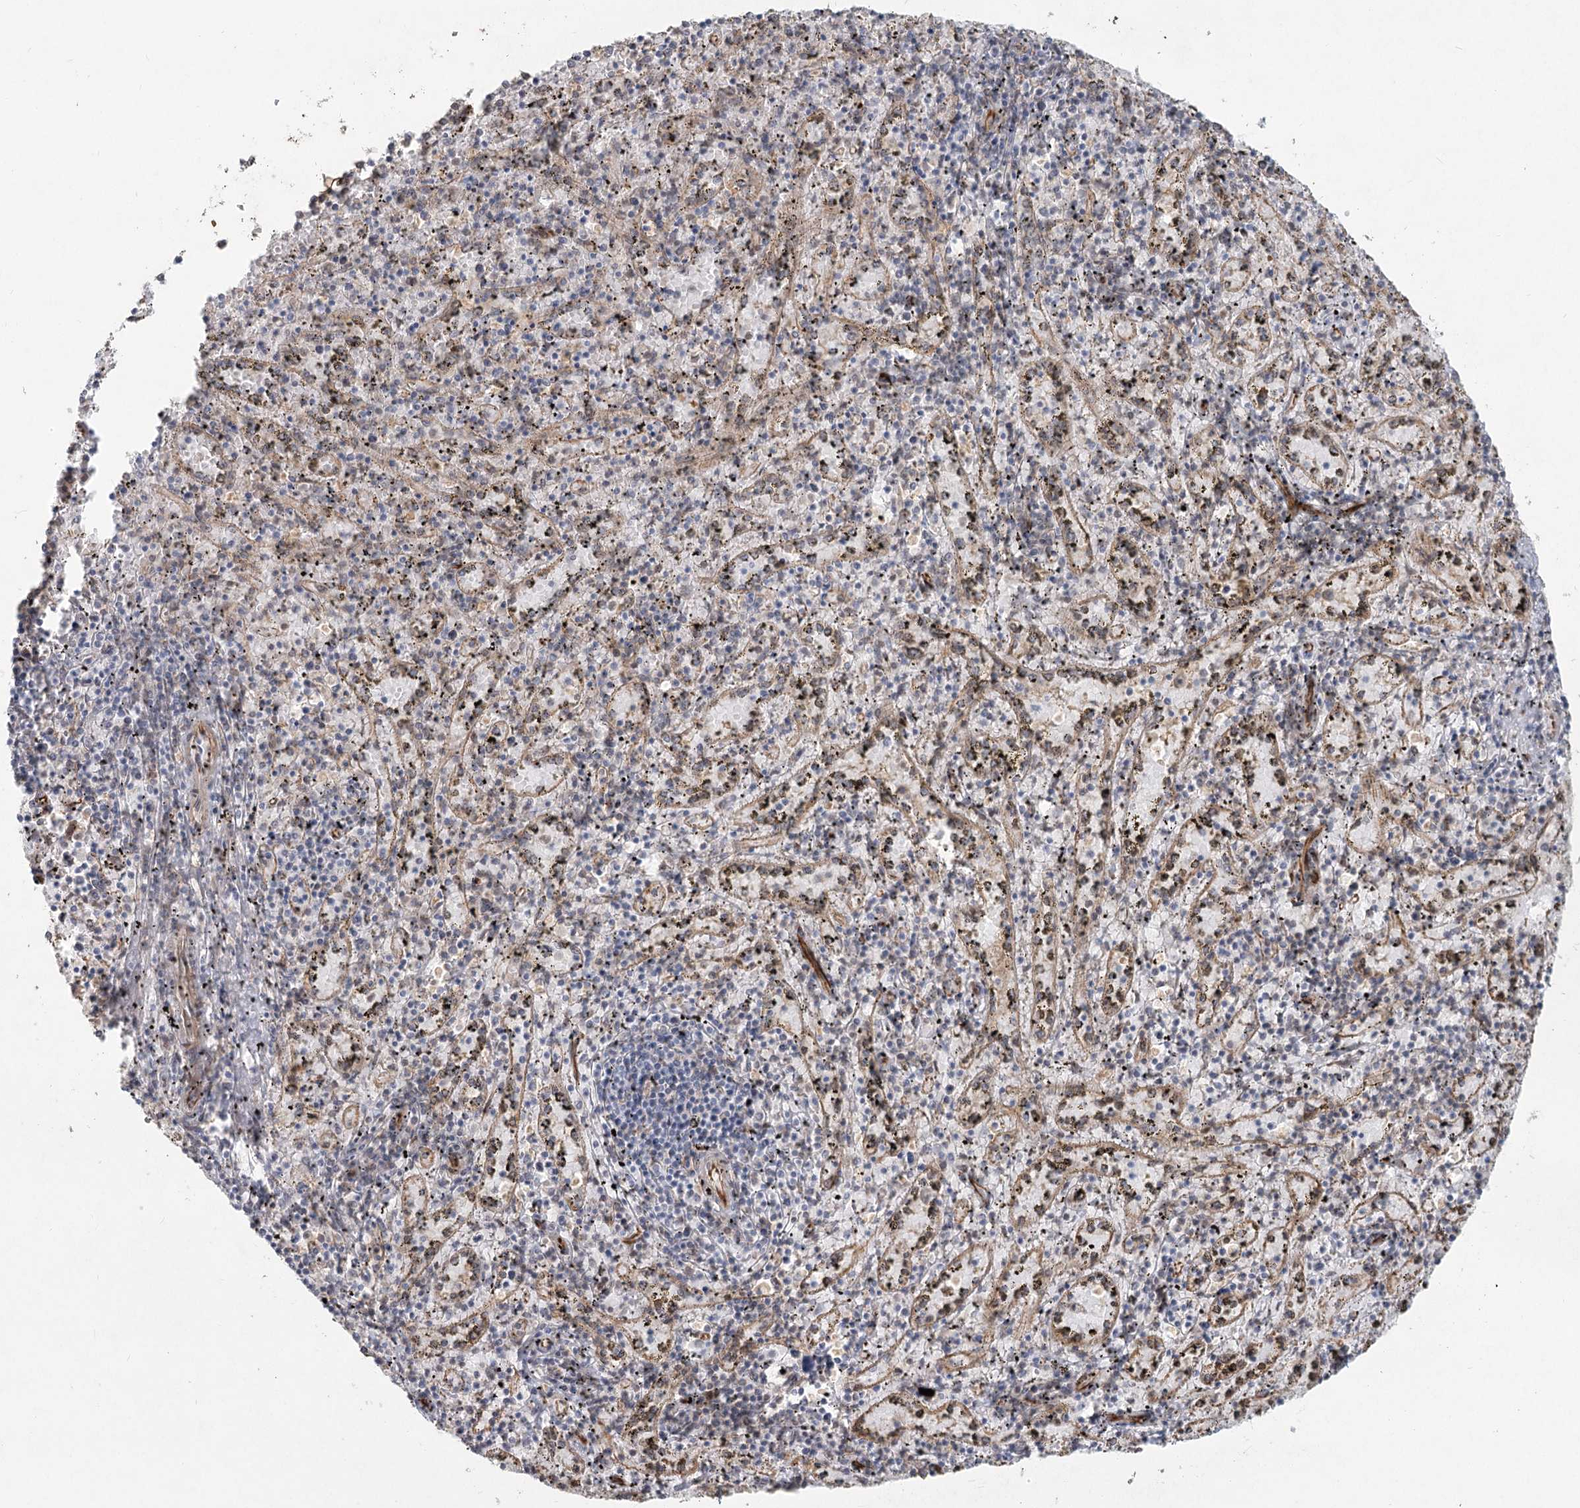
{"staining": {"intensity": "weak", "quantity": "<25%", "location": "cytoplasmic/membranous"}, "tissue": "spleen", "cell_type": "Cells in red pulp", "image_type": "normal", "snomed": [{"axis": "morphology", "description": "Normal tissue, NOS"}, {"axis": "topography", "description": "Spleen"}], "caption": "Photomicrograph shows no protein staining in cells in red pulp of unremarkable spleen.", "gene": "LRP2BP", "patient": {"sex": "male", "age": 11}}